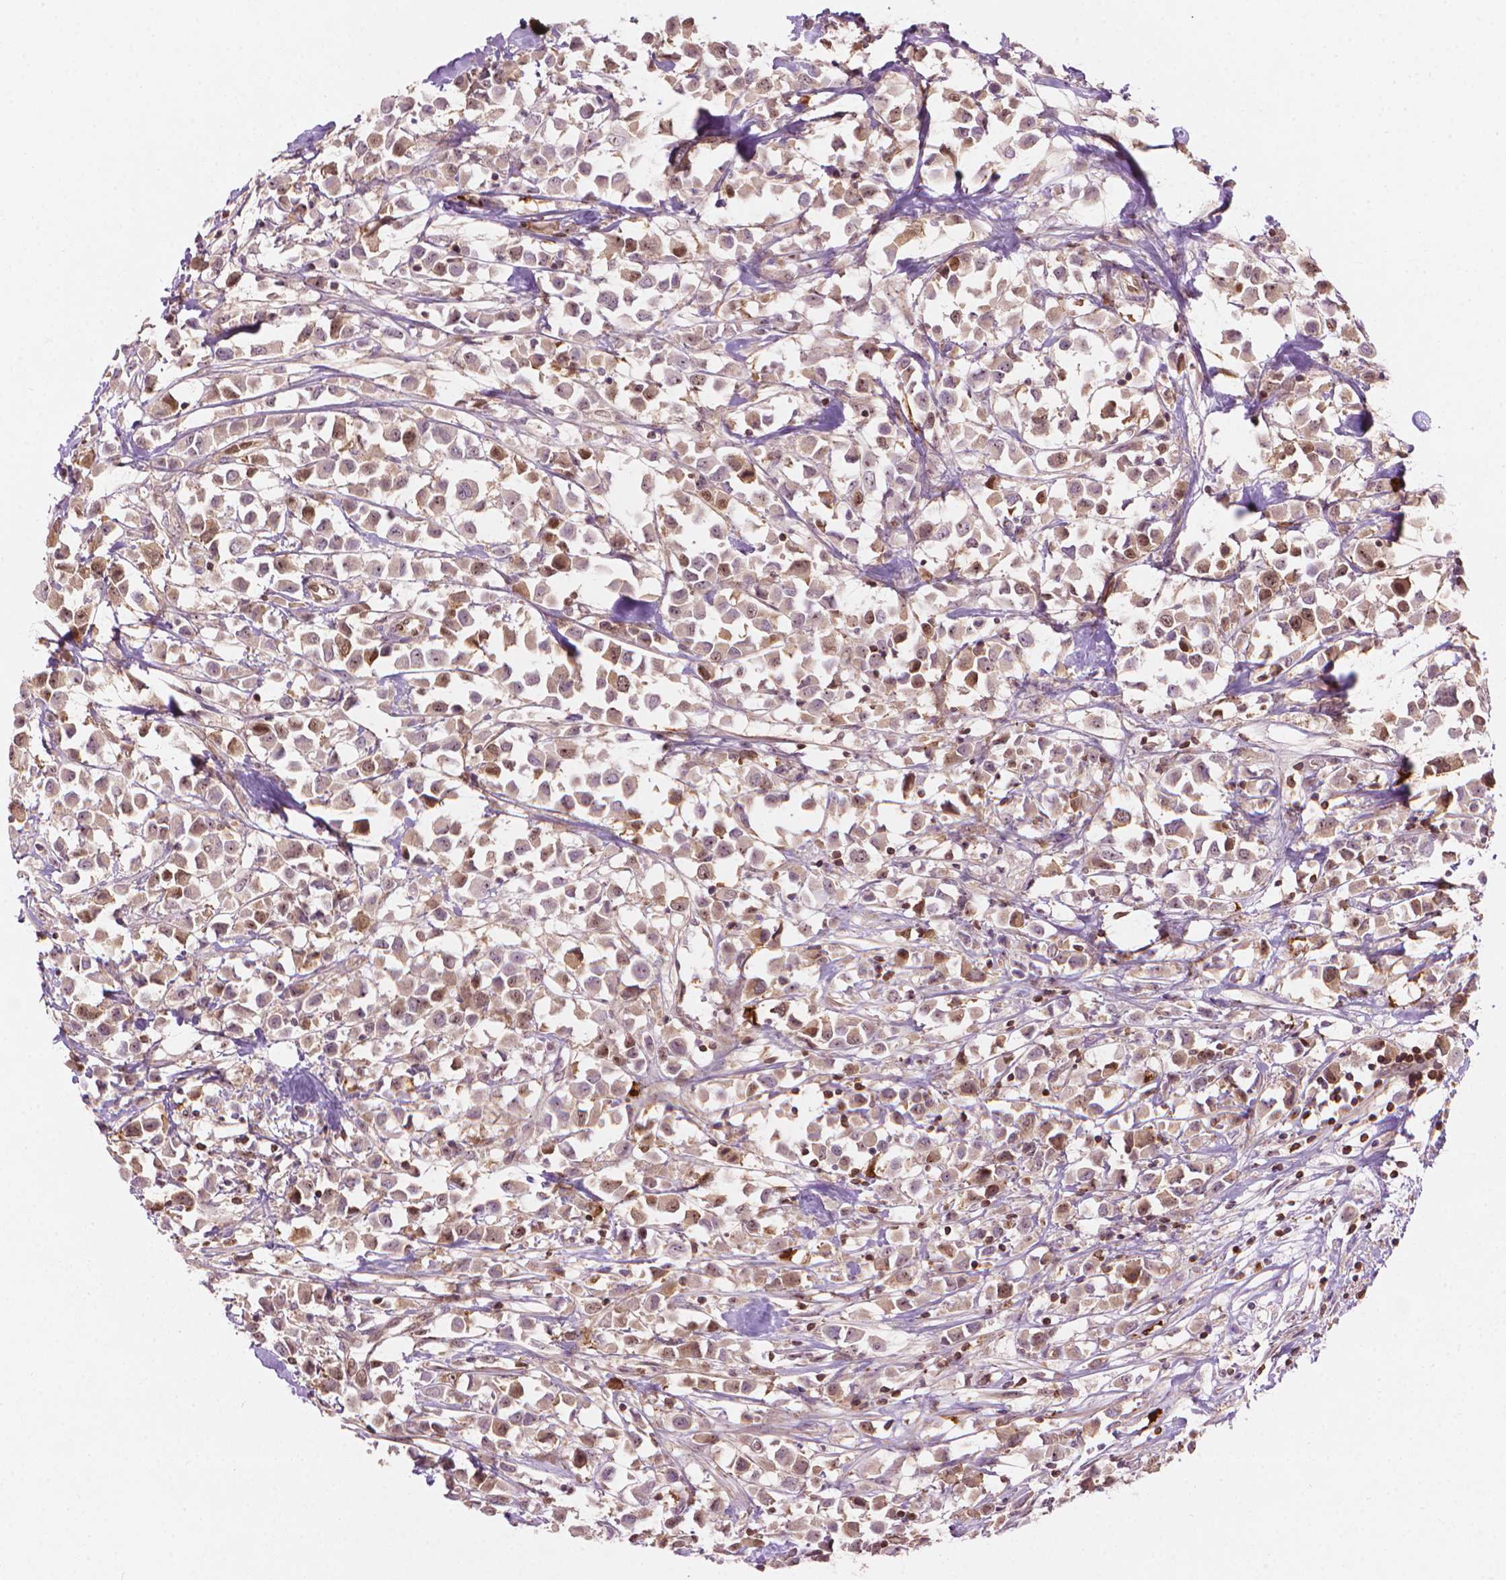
{"staining": {"intensity": "weak", "quantity": ">75%", "location": "cytoplasmic/membranous,nuclear"}, "tissue": "breast cancer", "cell_type": "Tumor cells", "image_type": "cancer", "snomed": [{"axis": "morphology", "description": "Duct carcinoma"}, {"axis": "topography", "description": "Breast"}], "caption": "IHC of infiltrating ductal carcinoma (breast) shows low levels of weak cytoplasmic/membranous and nuclear expression in about >75% of tumor cells.", "gene": "SMC2", "patient": {"sex": "female", "age": 61}}